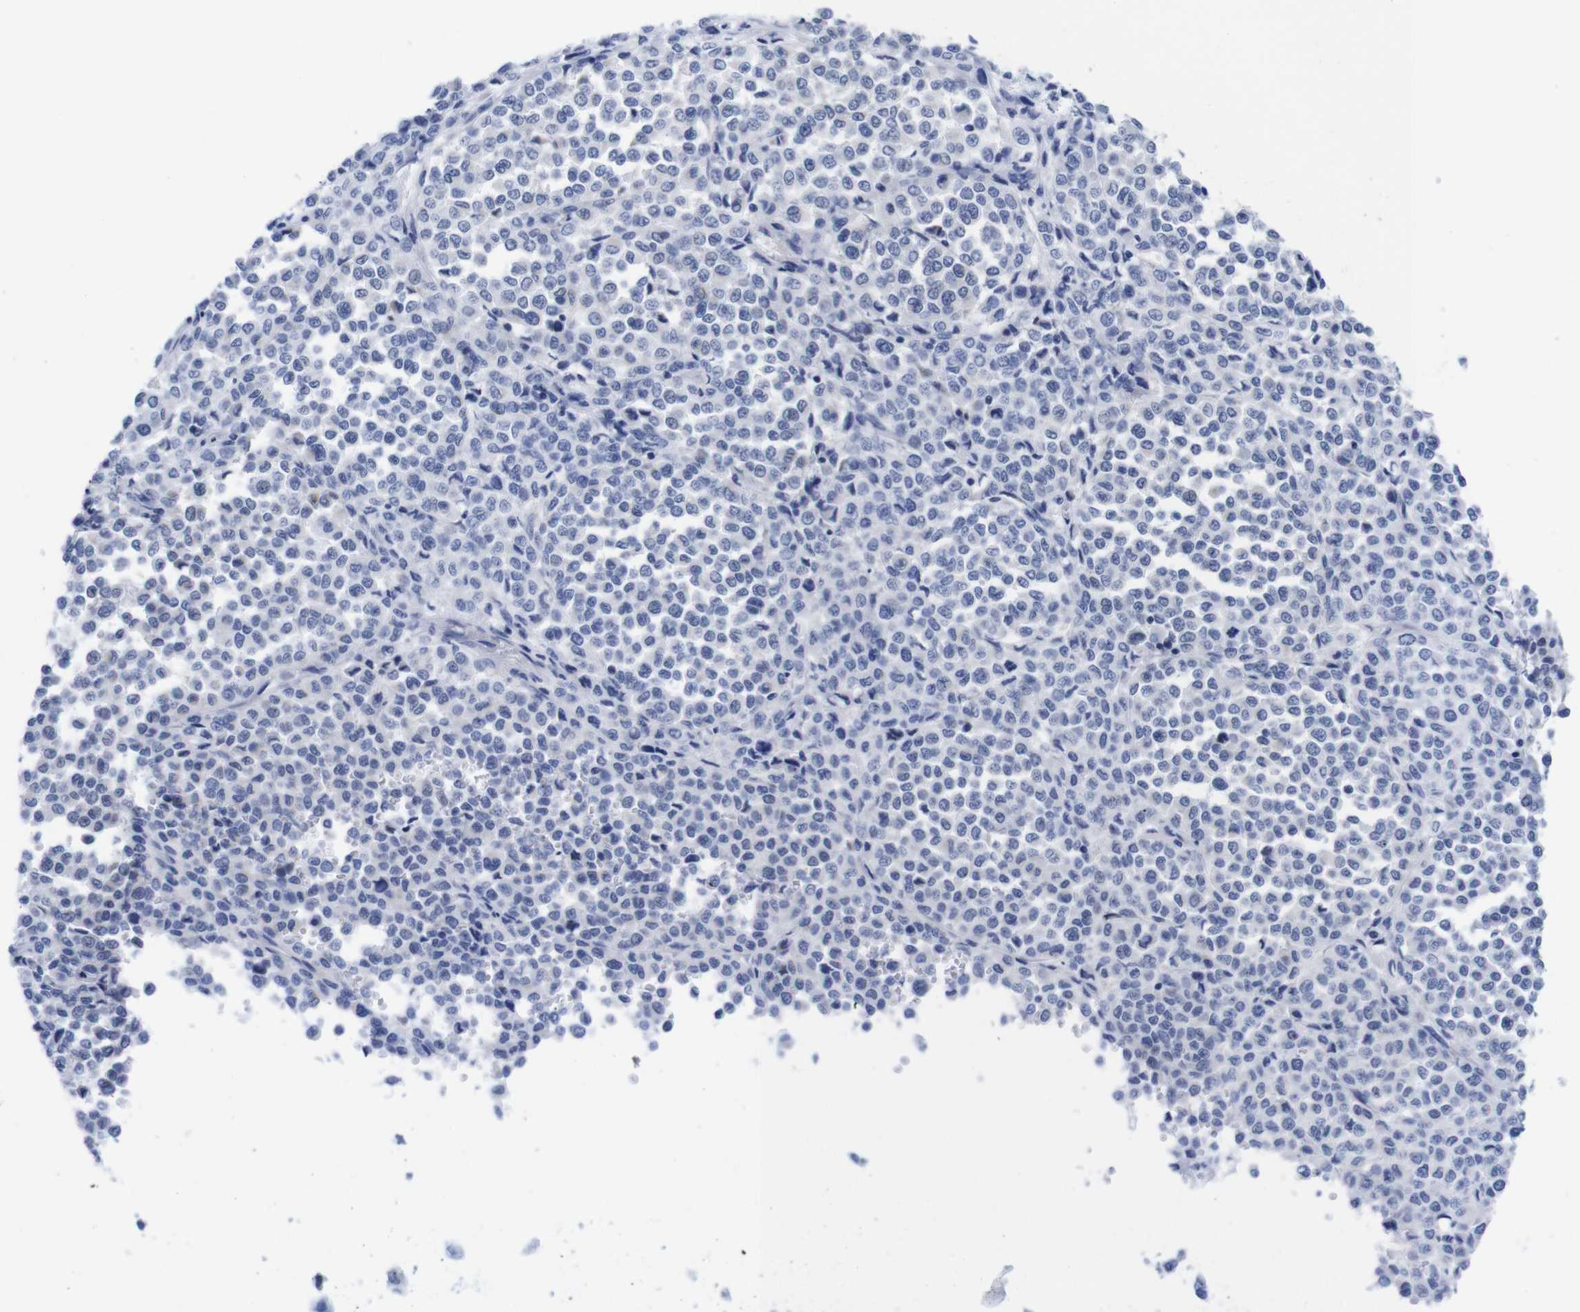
{"staining": {"intensity": "negative", "quantity": "none", "location": "none"}, "tissue": "melanoma", "cell_type": "Tumor cells", "image_type": "cancer", "snomed": [{"axis": "morphology", "description": "Malignant melanoma, Metastatic site"}, {"axis": "topography", "description": "Pancreas"}], "caption": "Tumor cells show no significant expression in malignant melanoma (metastatic site).", "gene": "LRRC55", "patient": {"sex": "female", "age": 30}}